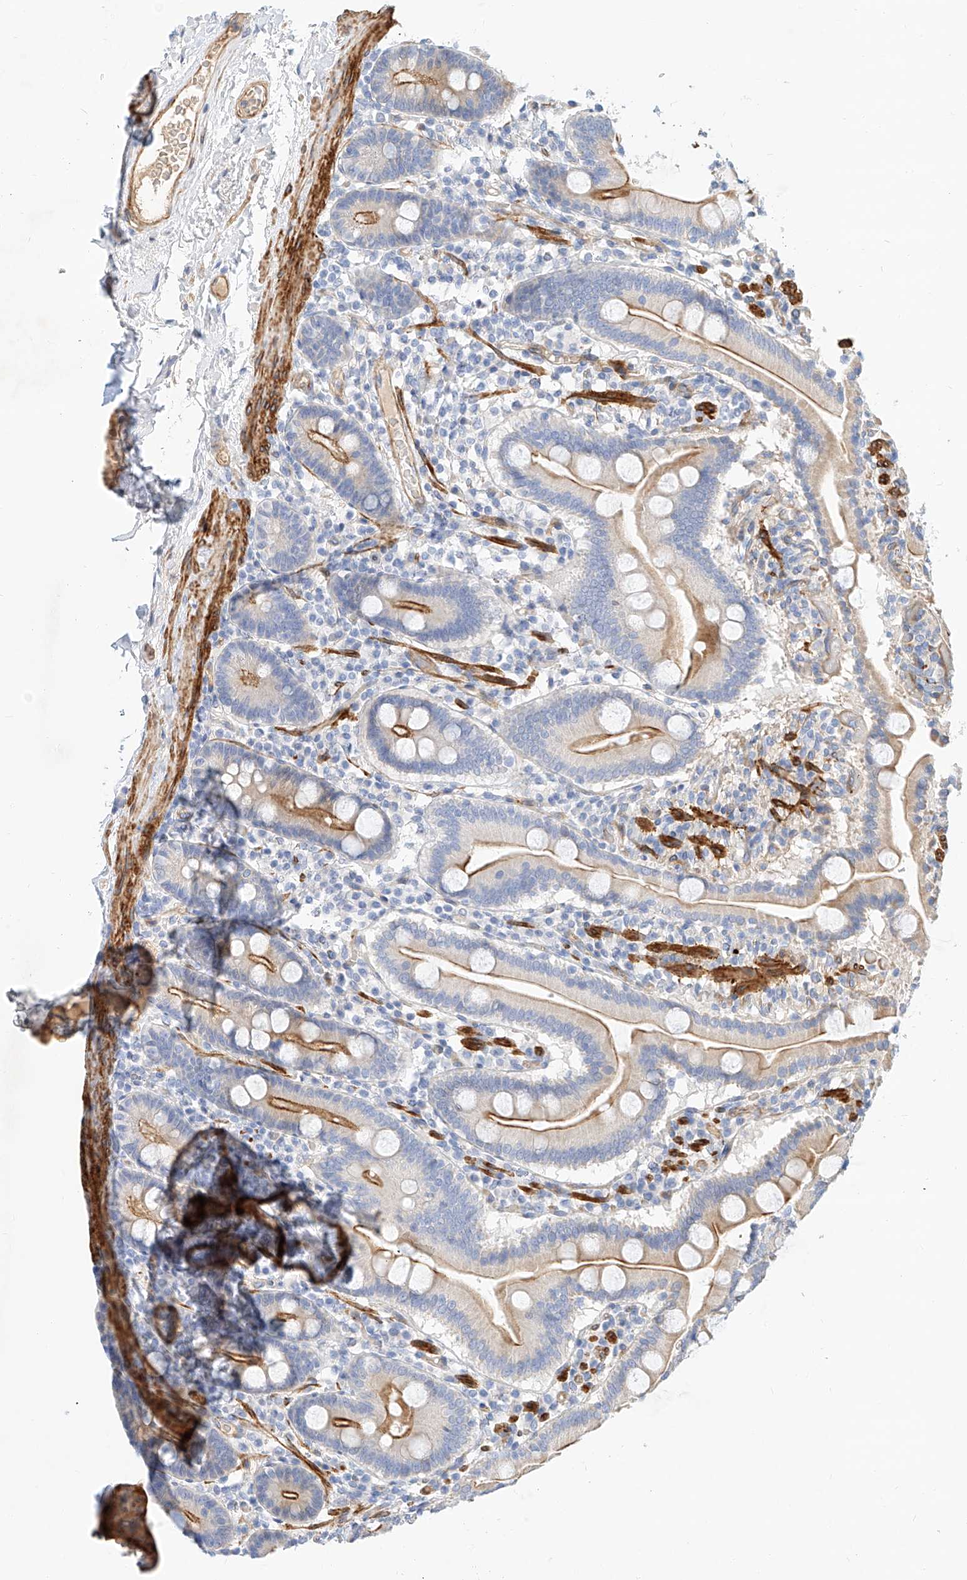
{"staining": {"intensity": "moderate", "quantity": "<25%", "location": "cytoplasmic/membranous"}, "tissue": "duodenum", "cell_type": "Glandular cells", "image_type": "normal", "snomed": [{"axis": "morphology", "description": "Normal tissue, NOS"}, {"axis": "topography", "description": "Duodenum"}], "caption": "About <25% of glandular cells in normal duodenum display moderate cytoplasmic/membranous protein positivity as visualized by brown immunohistochemical staining.", "gene": "KCNH5", "patient": {"sex": "male", "age": 55}}